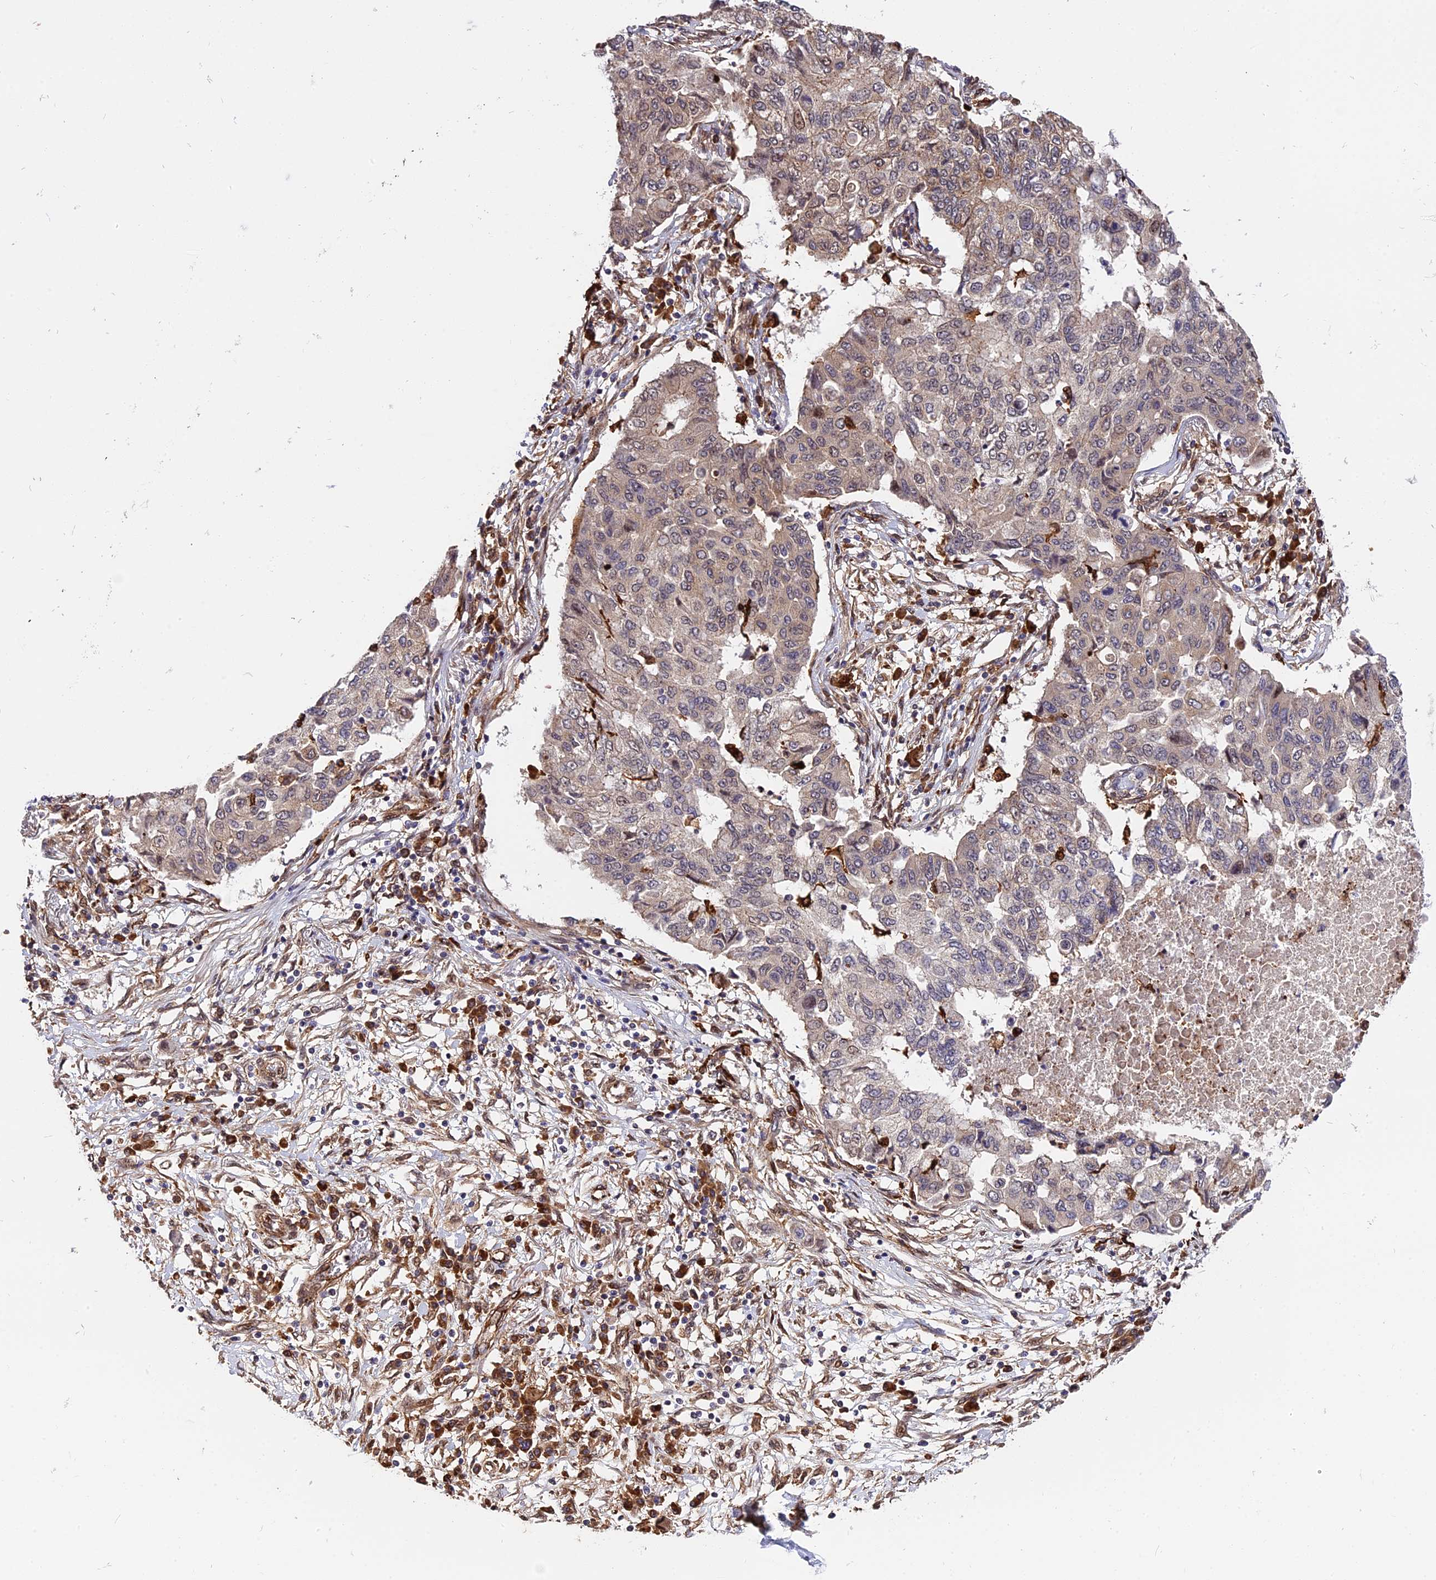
{"staining": {"intensity": "weak", "quantity": "<25%", "location": "cytoplasmic/membranous"}, "tissue": "lung cancer", "cell_type": "Tumor cells", "image_type": "cancer", "snomed": [{"axis": "morphology", "description": "Squamous cell carcinoma, NOS"}, {"axis": "topography", "description": "Lung"}], "caption": "DAB (3,3'-diaminobenzidine) immunohistochemical staining of lung squamous cell carcinoma displays no significant staining in tumor cells. (DAB (3,3'-diaminobenzidine) IHC, high magnification).", "gene": "HERPUD1", "patient": {"sex": "male", "age": 74}}